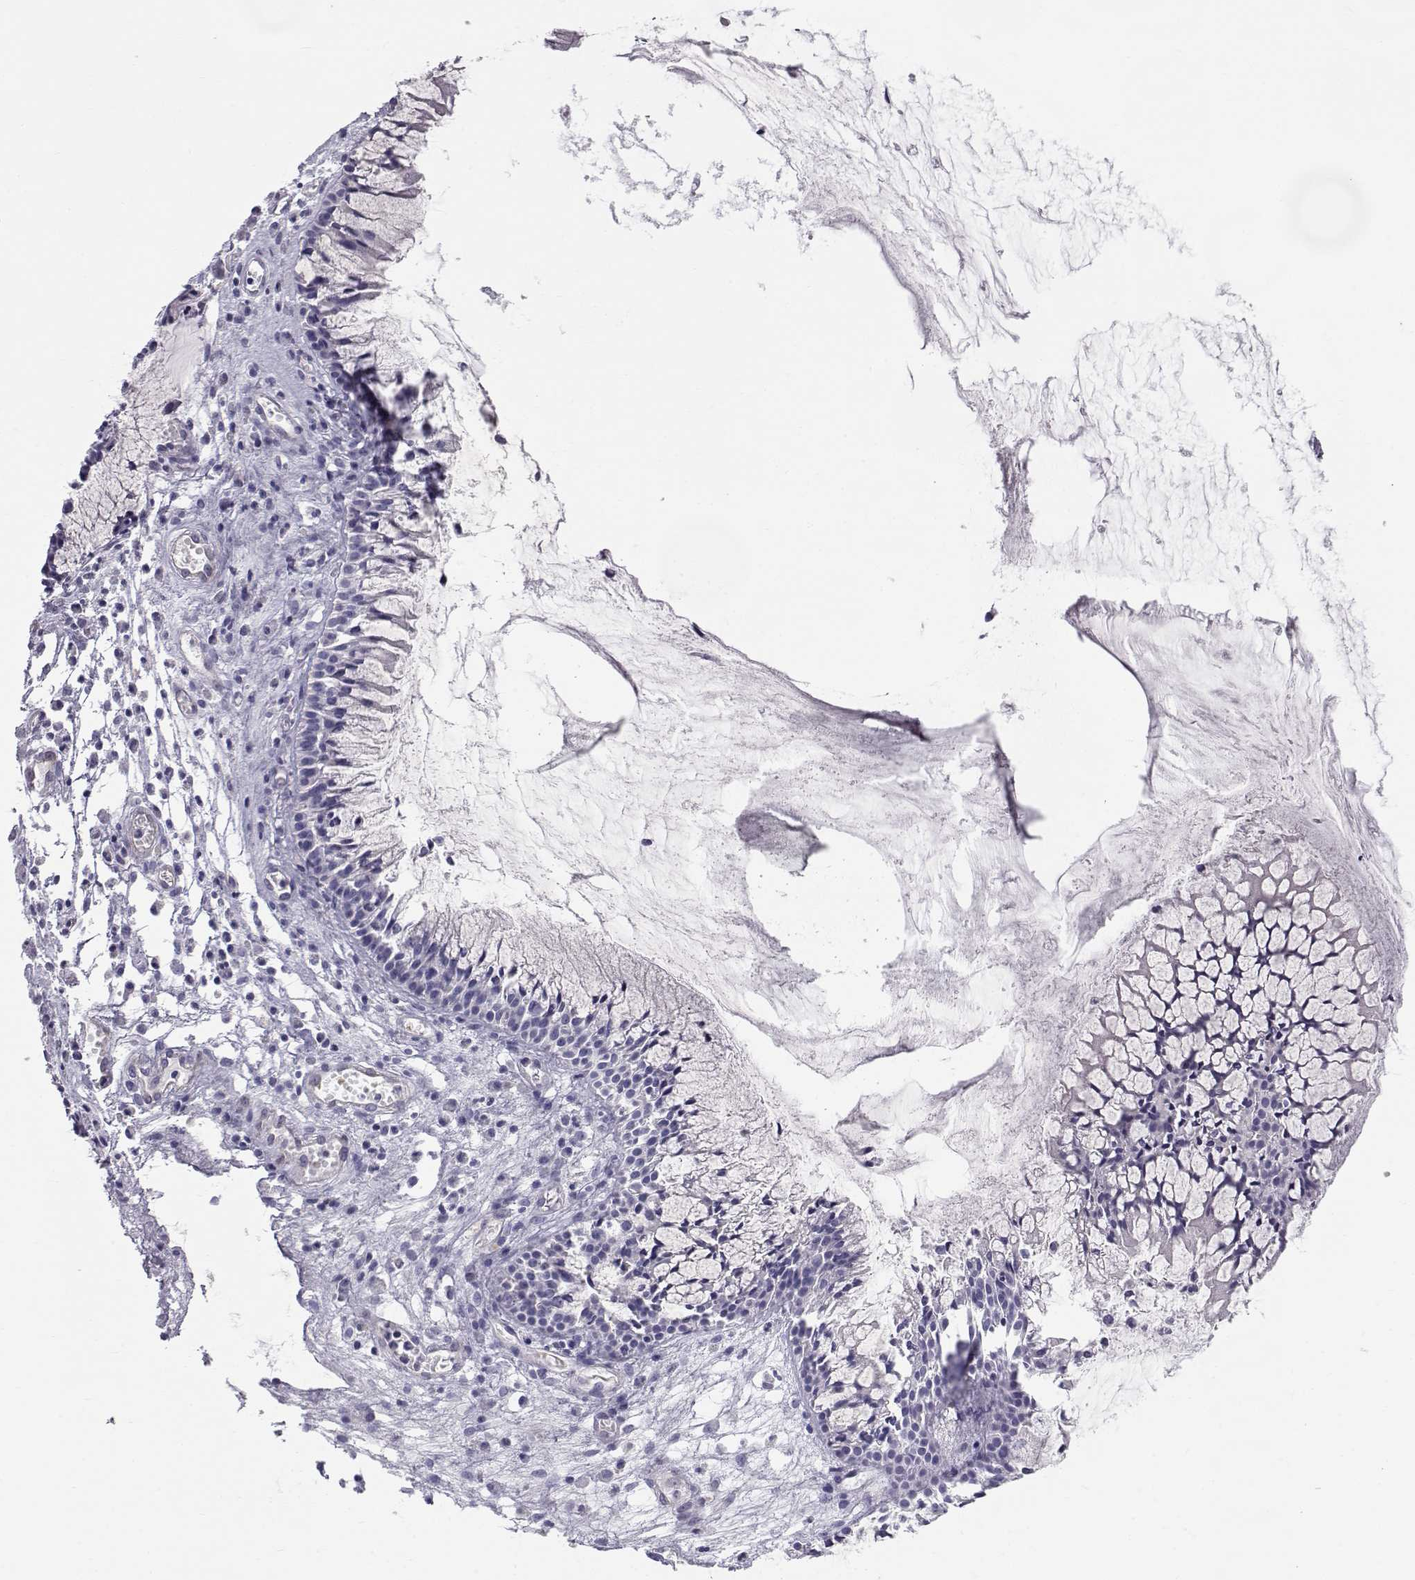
{"staining": {"intensity": "negative", "quantity": "none", "location": "none"}, "tissue": "nasopharynx", "cell_type": "Respiratory epithelial cells", "image_type": "normal", "snomed": [{"axis": "morphology", "description": "Normal tissue, NOS"}, {"axis": "topography", "description": "Nasopharynx"}], "caption": "Respiratory epithelial cells are negative for brown protein staining in unremarkable nasopharynx. (IHC, brightfield microscopy, high magnification).", "gene": "RNASE12", "patient": {"sex": "female", "age": 47}}